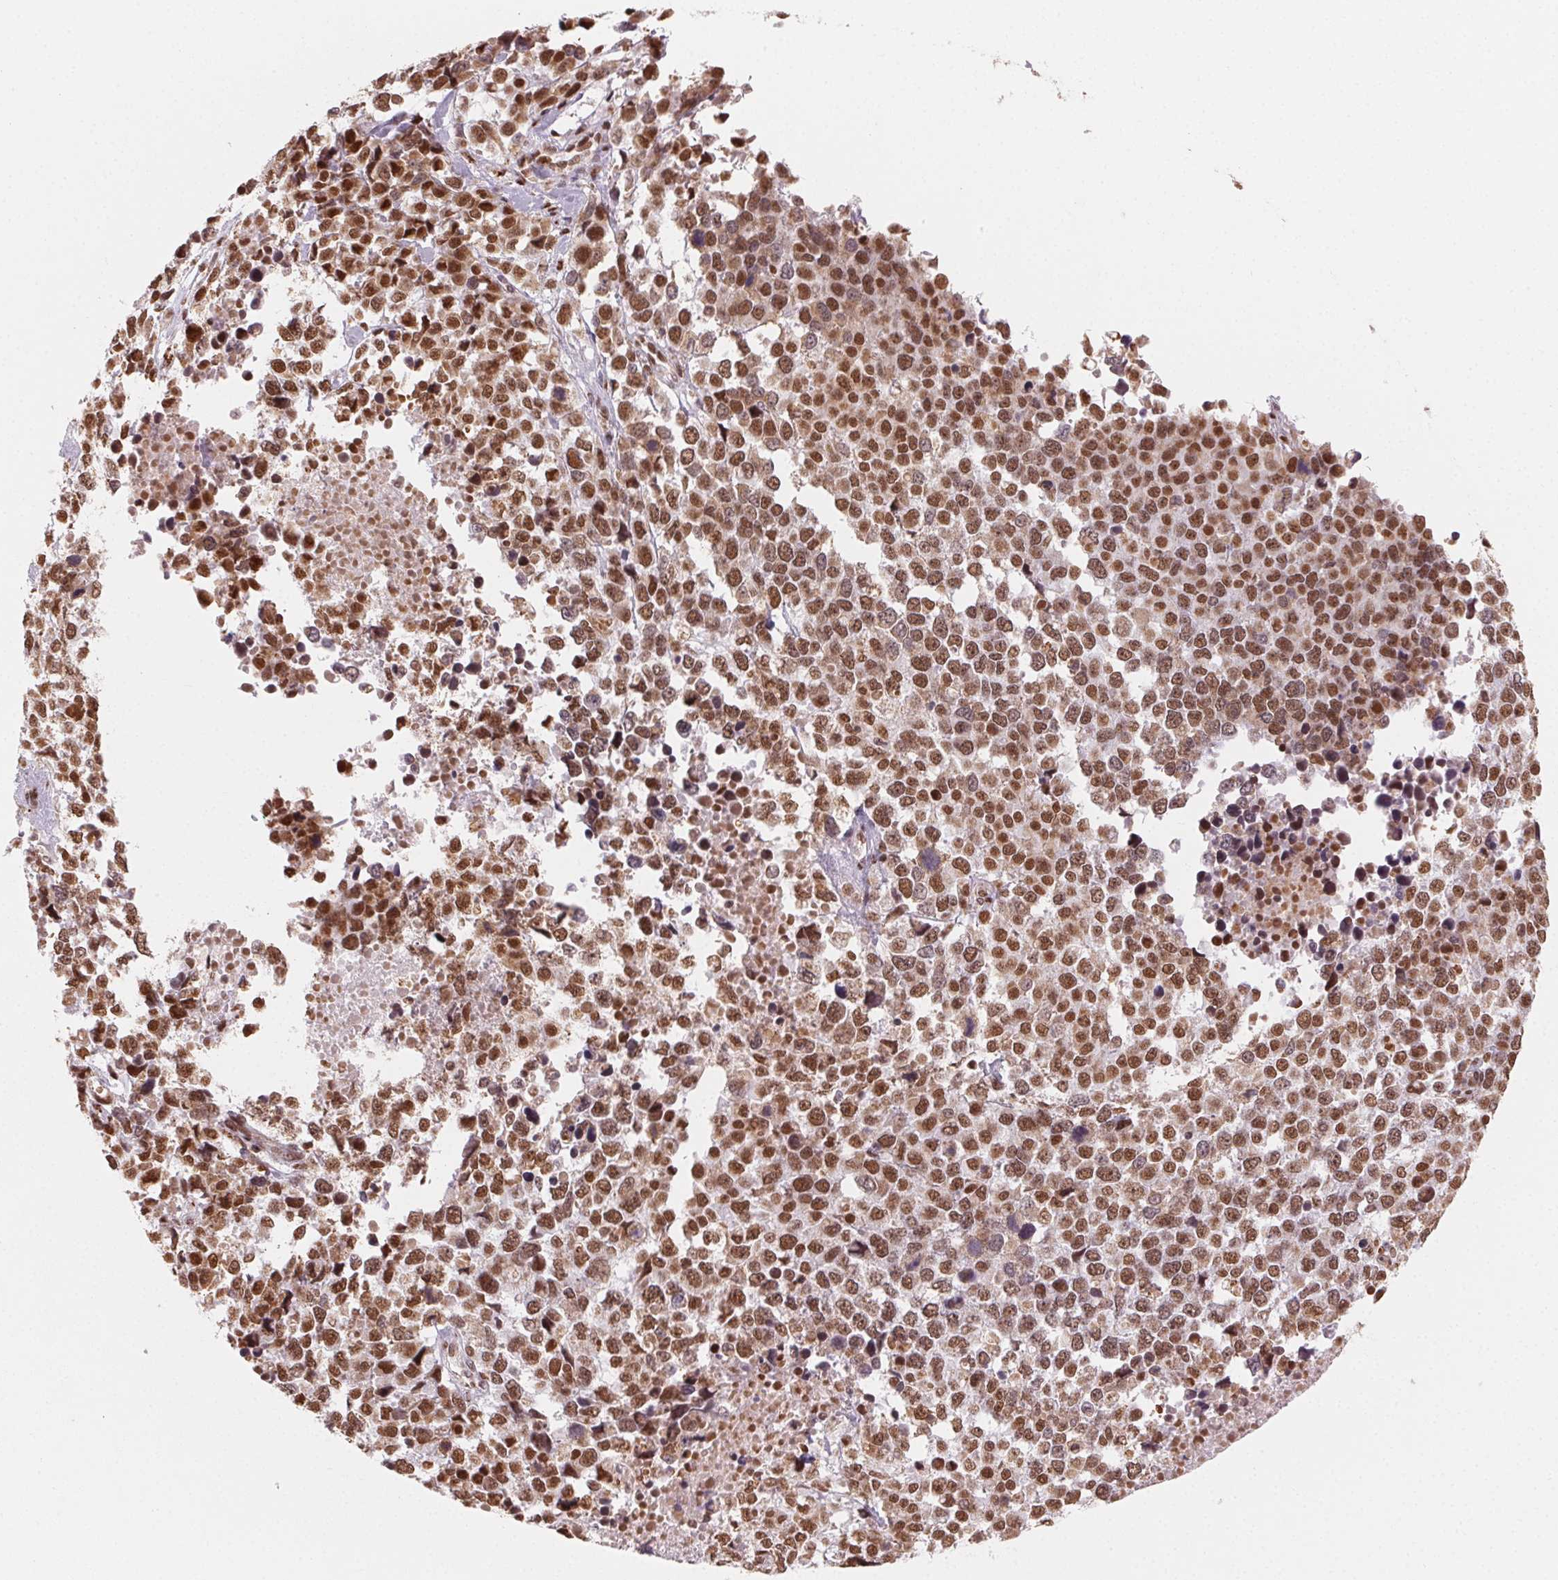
{"staining": {"intensity": "moderate", "quantity": ">75%", "location": "nuclear"}, "tissue": "melanoma", "cell_type": "Tumor cells", "image_type": "cancer", "snomed": [{"axis": "morphology", "description": "Malignant melanoma, Metastatic site"}, {"axis": "topography", "description": "Skin"}], "caption": "This image displays immunohistochemistry staining of malignant melanoma (metastatic site), with medium moderate nuclear staining in approximately >75% of tumor cells.", "gene": "TOPORS", "patient": {"sex": "male", "age": 84}}